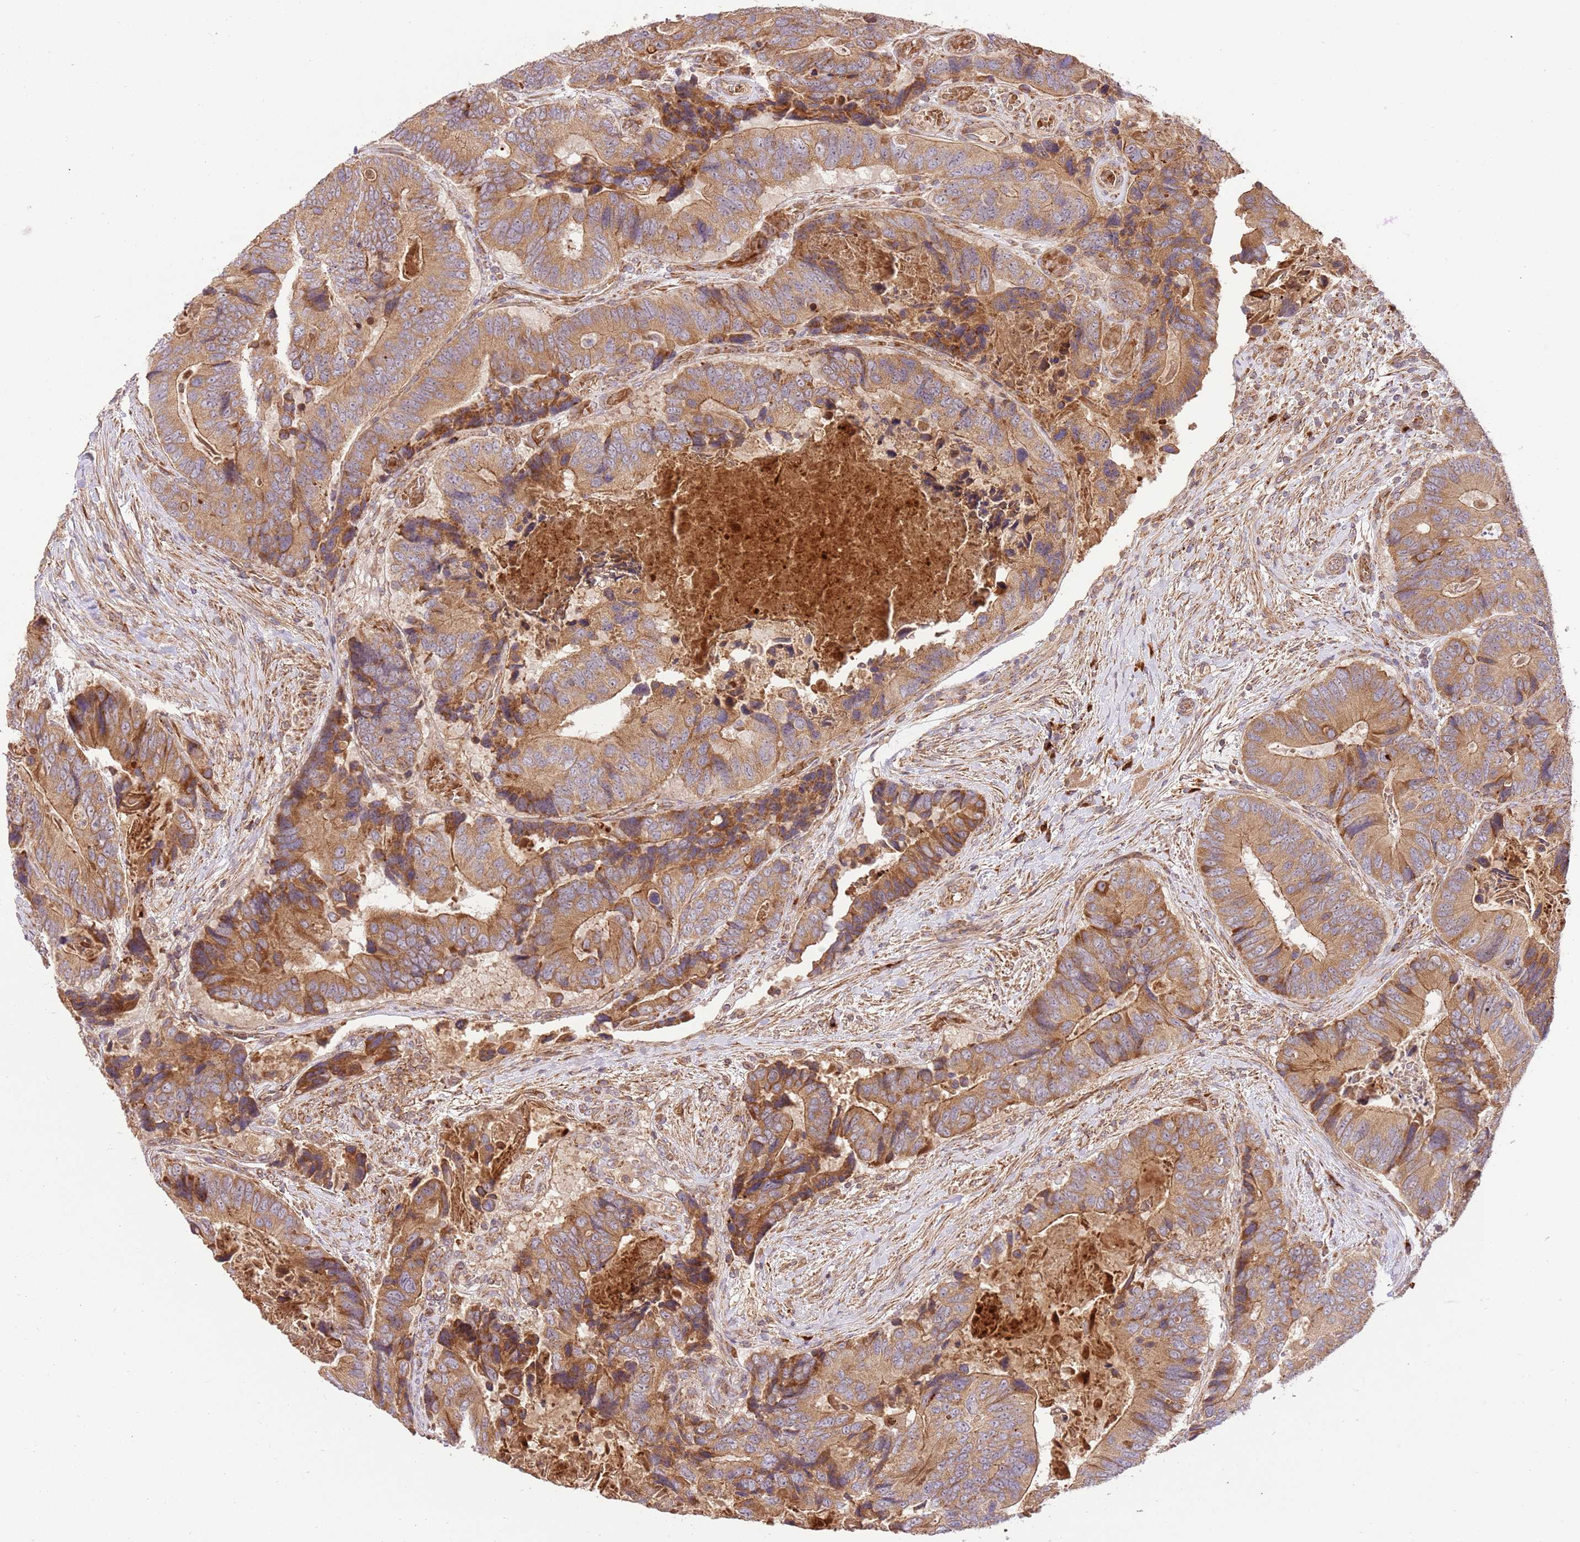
{"staining": {"intensity": "moderate", "quantity": ">75%", "location": "cytoplasmic/membranous"}, "tissue": "colorectal cancer", "cell_type": "Tumor cells", "image_type": "cancer", "snomed": [{"axis": "morphology", "description": "Adenocarcinoma, NOS"}, {"axis": "topography", "description": "Colon"}], "caption": "Moderate cytoplasmic/membranous staining is identified in approximately >75% of tumor cells in colorectal adenocarcinoma.", "gene": "SPATA2L", "patient": {"sex": "male", "age": 84}}